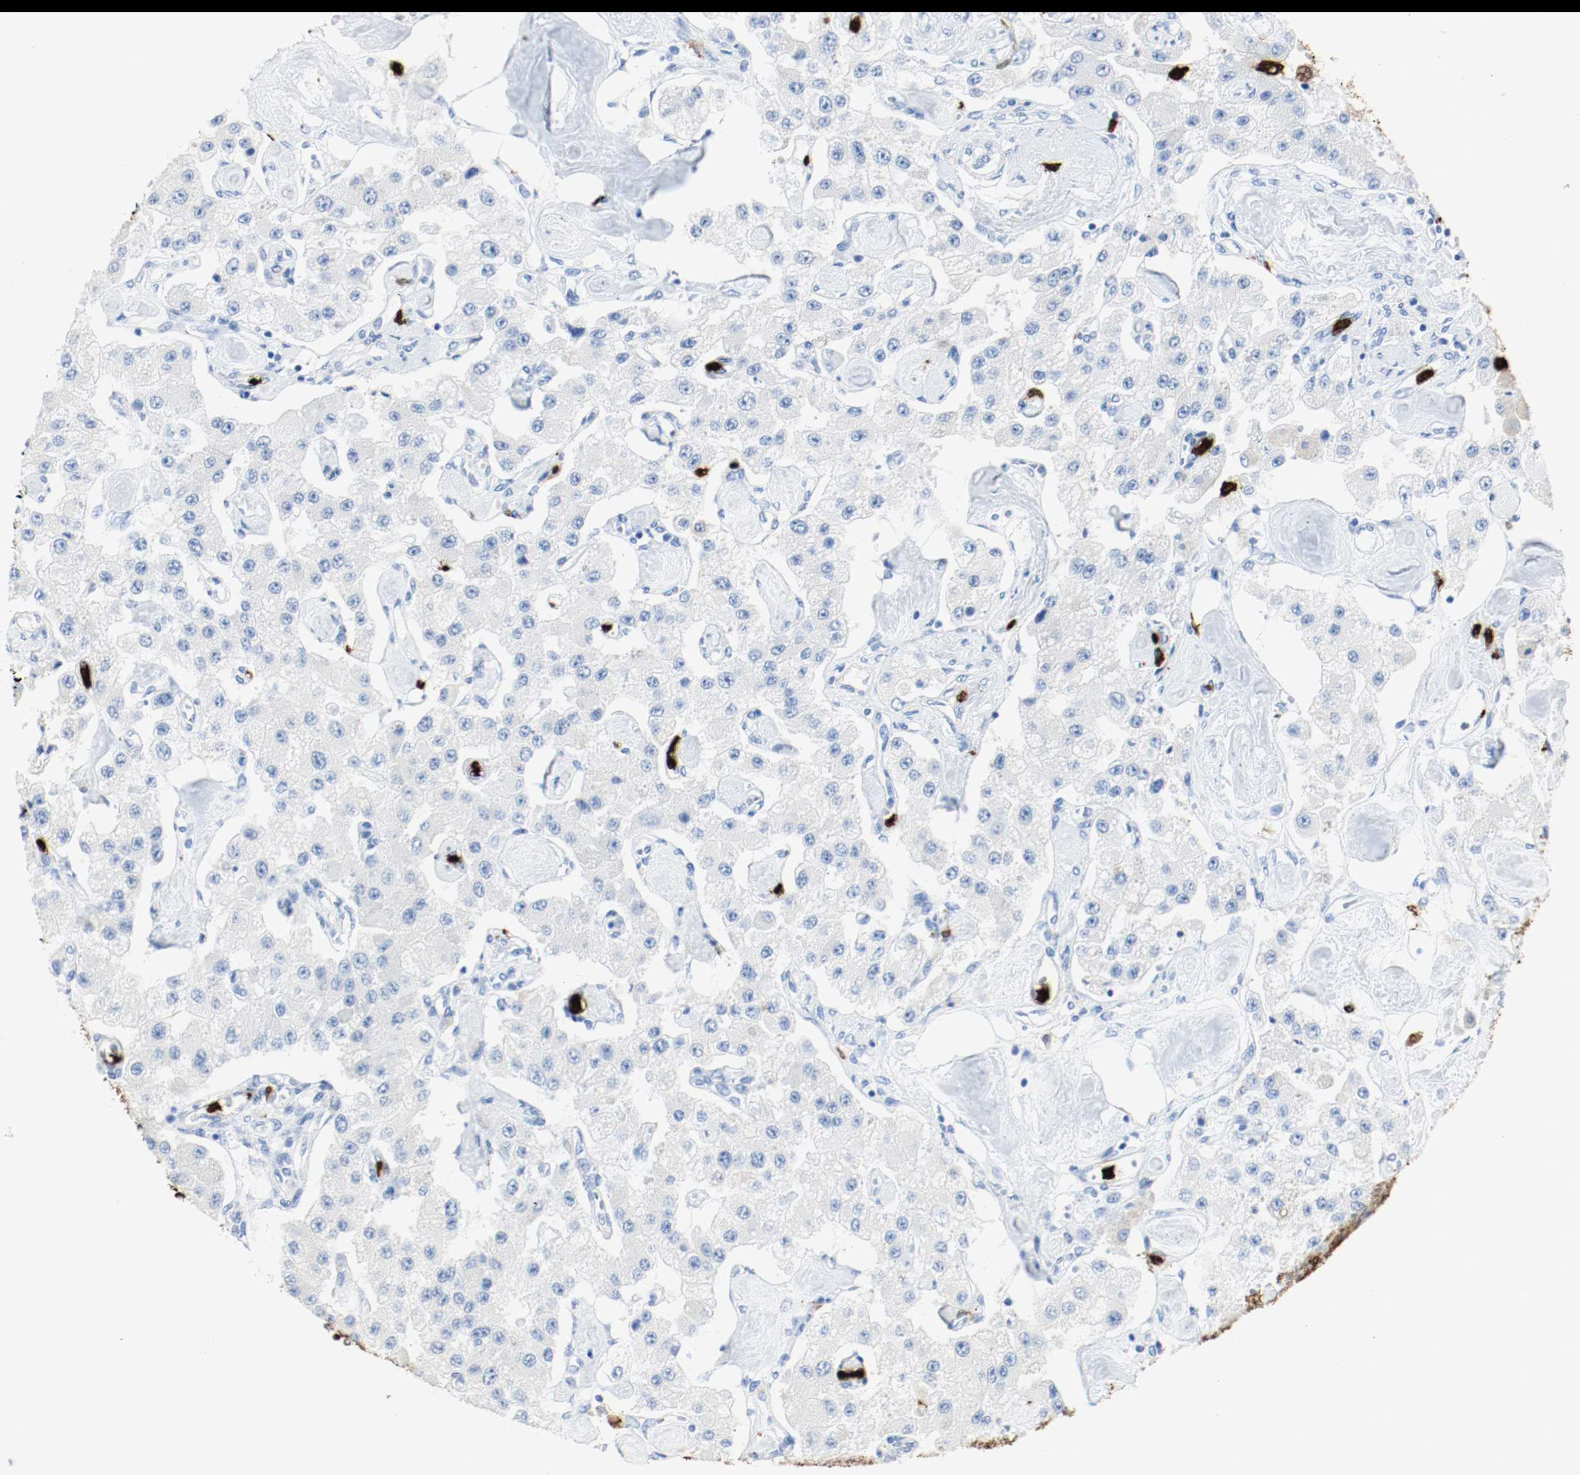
{"staining": {"intensity": "negative", "quantity": "none", "location": "none"}, "tissue": "carcinoid", "cell_type": "Tumor cells", "image_type": "cancer", "snomed": [{"axis": "morphology", "description": "Carcinoid, malignant, NOS"}, {"axis": "topography", "description": "Pancreas"}], "caption": "Malignant carcinoid was stained to show a protein in brown. There is no significant staining in tumor cells.", "gene": "S100A9", "patient": {"sex": "male", "age": 41}}